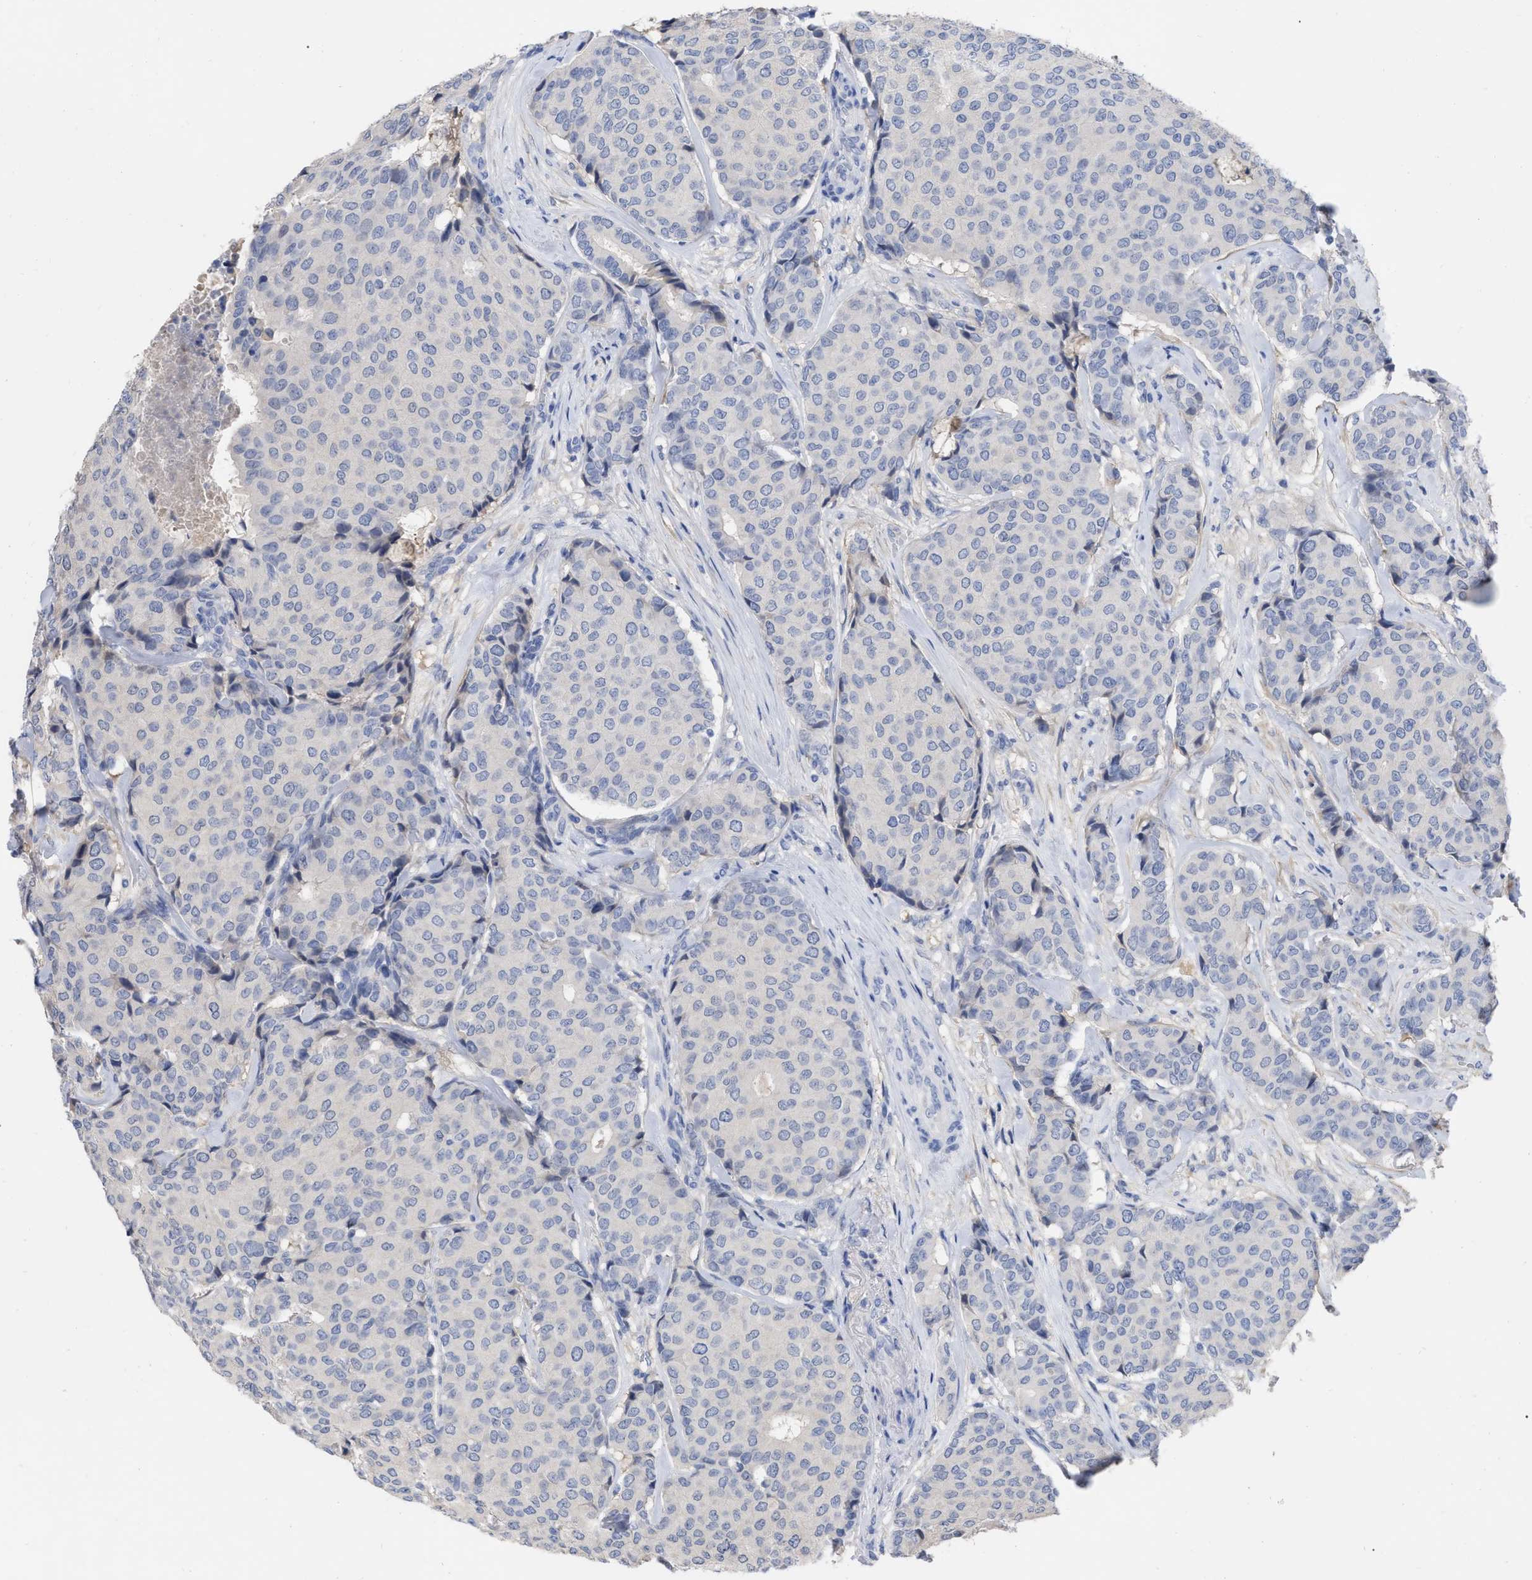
{"staining": {"intensity": "negative", "quantity": "none", "location": "none"}, "tissue": "breast cancer", "cell_type": "Tumor cells", "image_type": "cancer", "snomed": [{"axis": "morphology", "description": "Duct carcinoma"}, {"axis": "topography", "description": "Breast"}], "caption": "A micrograph of breast invasive ductal carcinoma stained for a protein exhibits no brown staining in tumor cells. (Brightfield microscopy of DAB IHC at high magnification).", "gene": "IGHV5-51", "patient": {"sex": "female", "age": 75}}